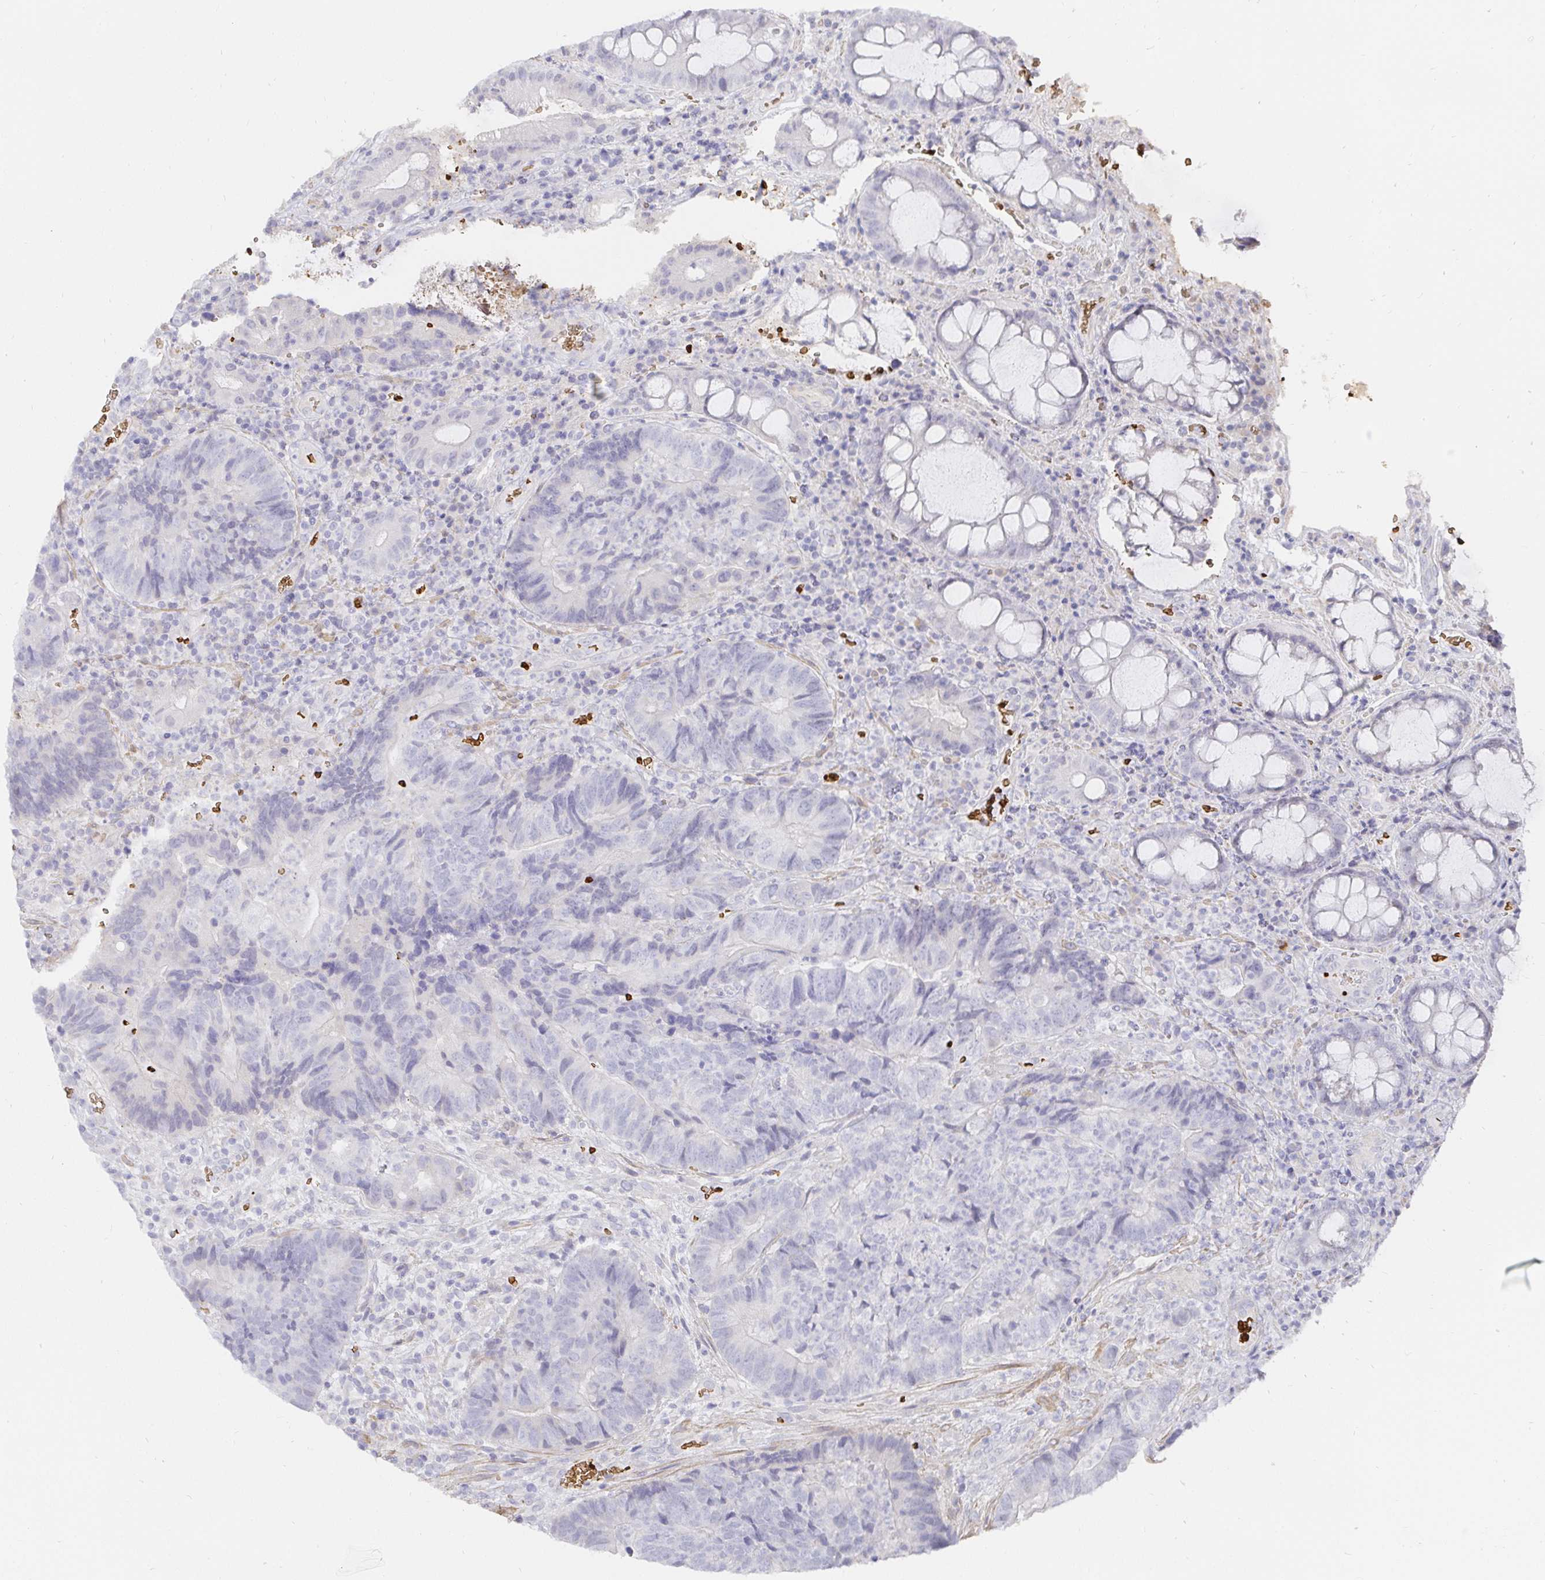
{"staining": {"intensity": "negative", "quantity": "none", "location": "none"}, "tissue": "colorectal cancer", "cell_type": "Tumor cells", "image_type": "cancer", "snomed": [{"axis": "morphology", "description": "Normal tissue, NOS"}, {"axis": "morphology", "description": "Adenocarcinoma, NOS"}, {"axis": "topography", "description": "Colon"}], "caption": "Immunohistochemistry (IHC) of human colorectal cancer displays no expression in tumor cells.", "gene": "FGF21", "patient": {"sex": "female", "age": 48}}